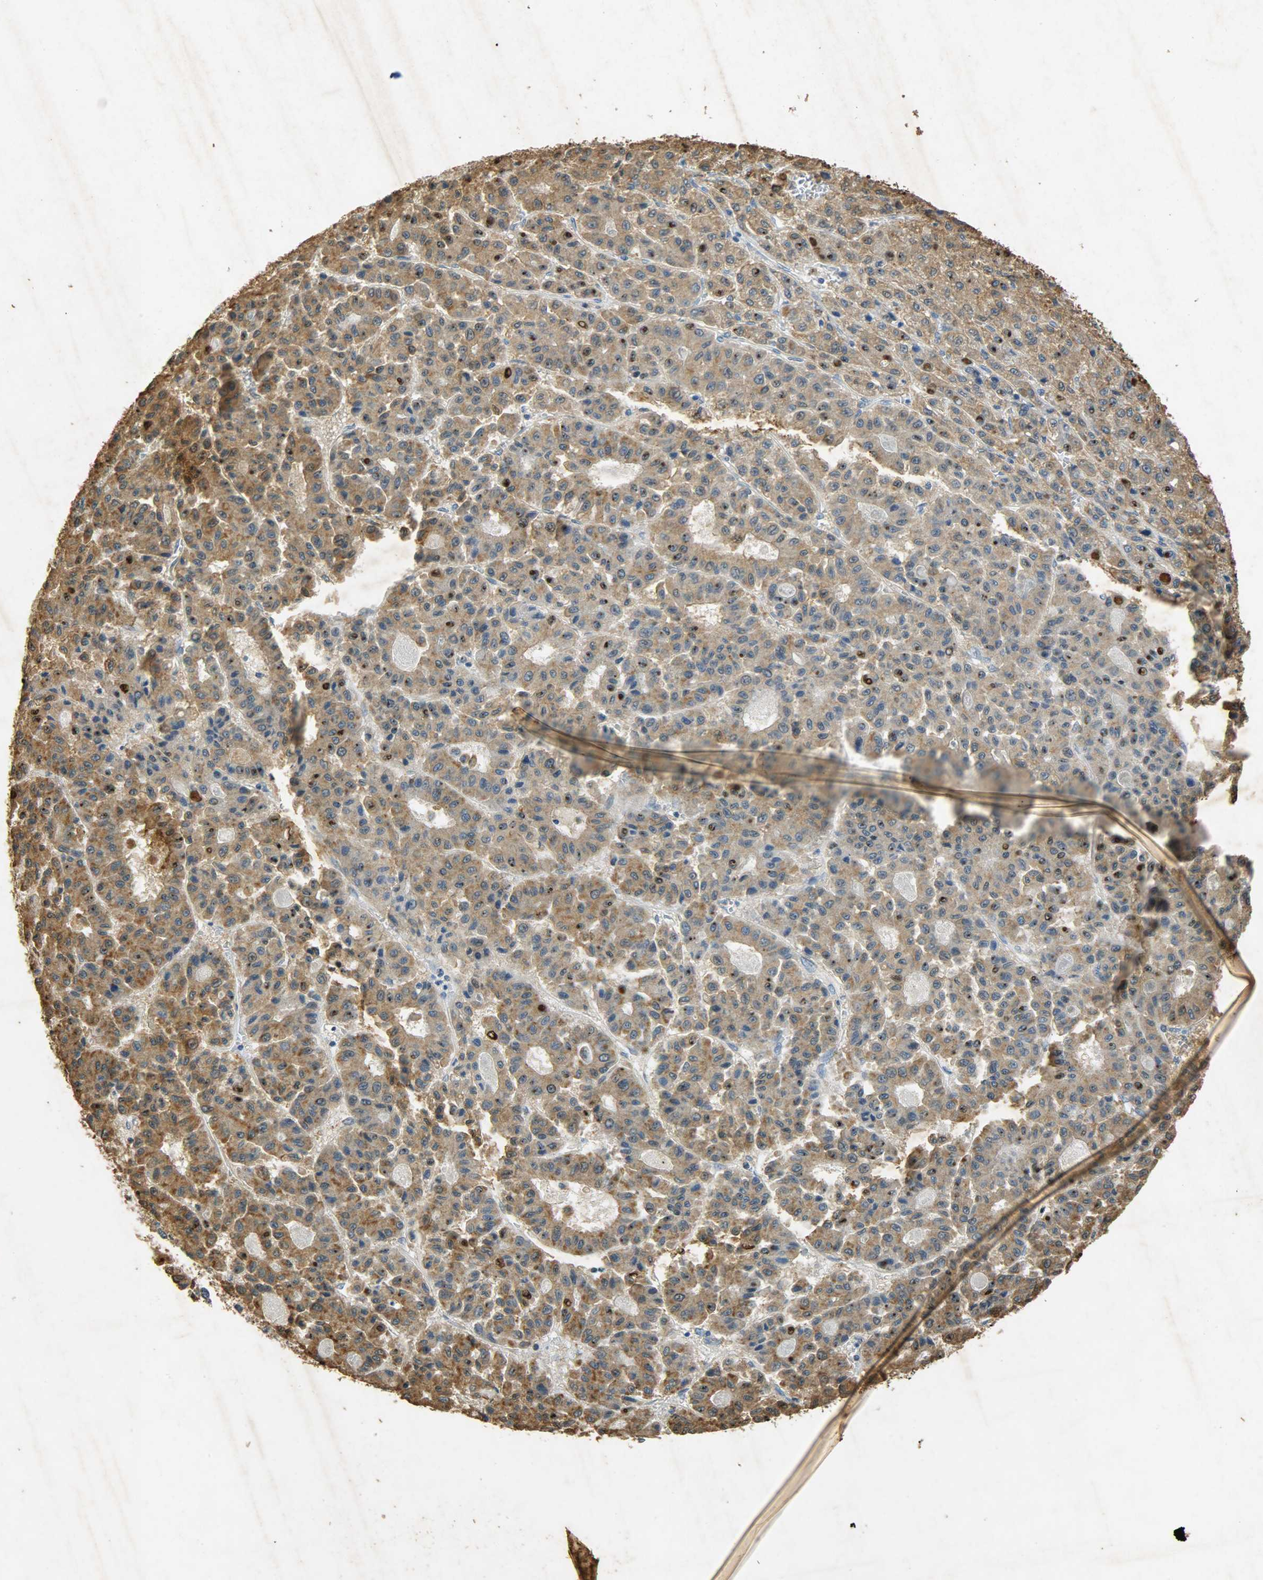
{"staining": {"intensity": "moderate", "quantity": ">75%", "location": "cytoplasmic/membranous"}, "tissue": "liver cancer", "cell_type": "Tumor cells", "image_type": "cancer", "snomed": [{"axis": "morphology", "description": "Carcinoma, Hepatocellular, NOS"}, {"axis": "topography", "description": "Liver"}], "caption": "Liver hepatocellular carcinoma was stained to show a protein in brown. There is medium levels of moderate cytoplasmic/membranous expression in approximately >75% of tumor cells.", "gene": "HSPA5", "patient": {"sex": "male", "age": 70}}